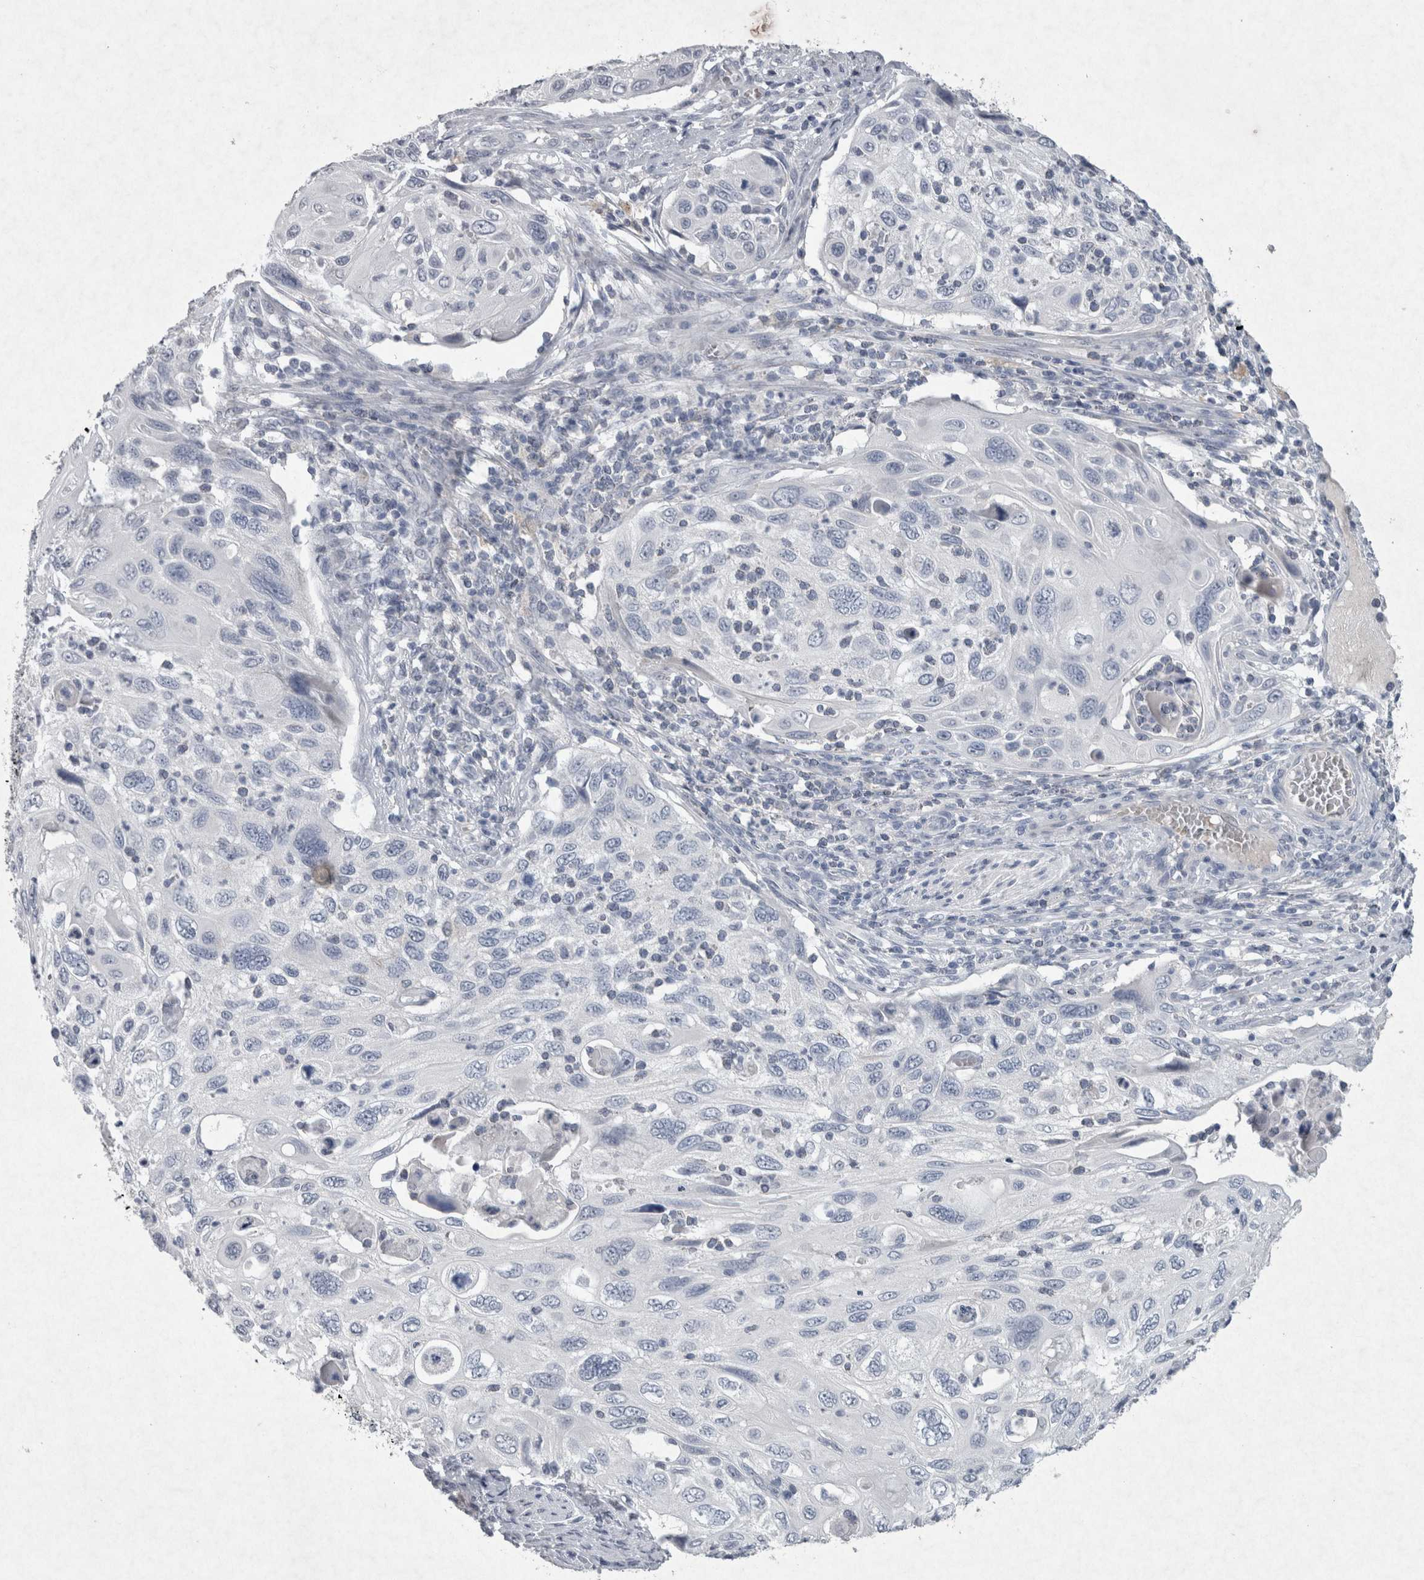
{"staining": {"intensity": "negative", "quantity": "none", "location": "none"}, "tissue": "cervical cancer", "cell_type": "Tumor cells", "image_type": "cancer", "snomed": [{"axis": "morphology", "description": "Squamous cell carcinoma, NOS"}, {"axis": "topography", "description": "Cervix"}], "caption": "Cervical cancer stained for a protein using immunohistochemistry demonstrates no expression tumor cells.", "gene": "PDX1", "patient": {"sex": "female", "age": 70}}